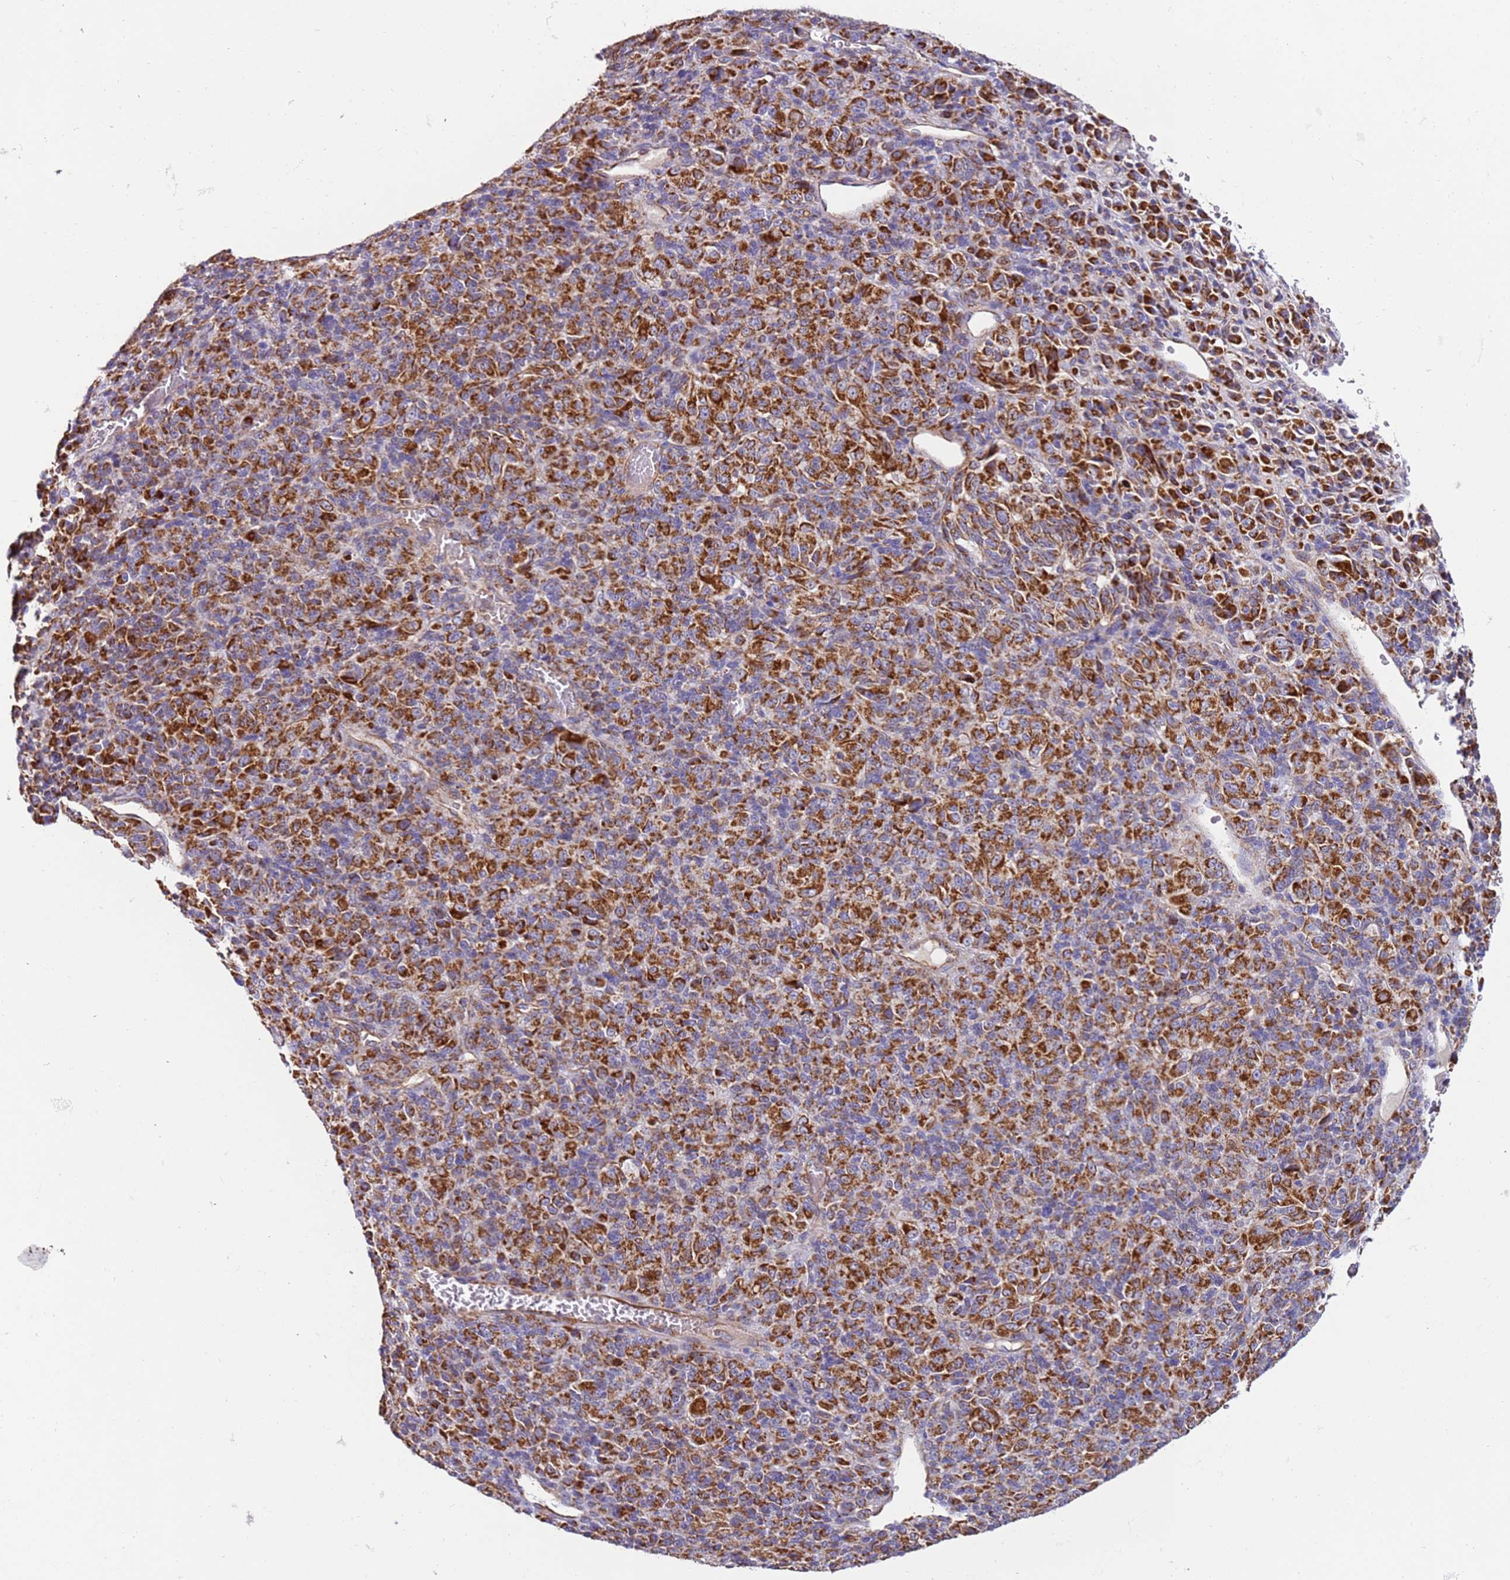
{"staining": {"intensity": "strong", "quantity": ">75%", "location": "cytoplasmic/membranous"}, "tissue": "melanoma", "cell_type": "Tumor cells", "image_type": "cancer", "snomed": [{"axis": "morphology", "description": "Malignant melanoma, Metastatic site"}, {"axis": "topography", "description": "Brain"}], "caption": "DAB immunohistochemical staining of human melanoma demonstrates strong cytoplasmic/membranous protein positivity in about >75% of tumor cells.", "gene": "MRPL20", "patient": {"sex": "female", "age": 56}}